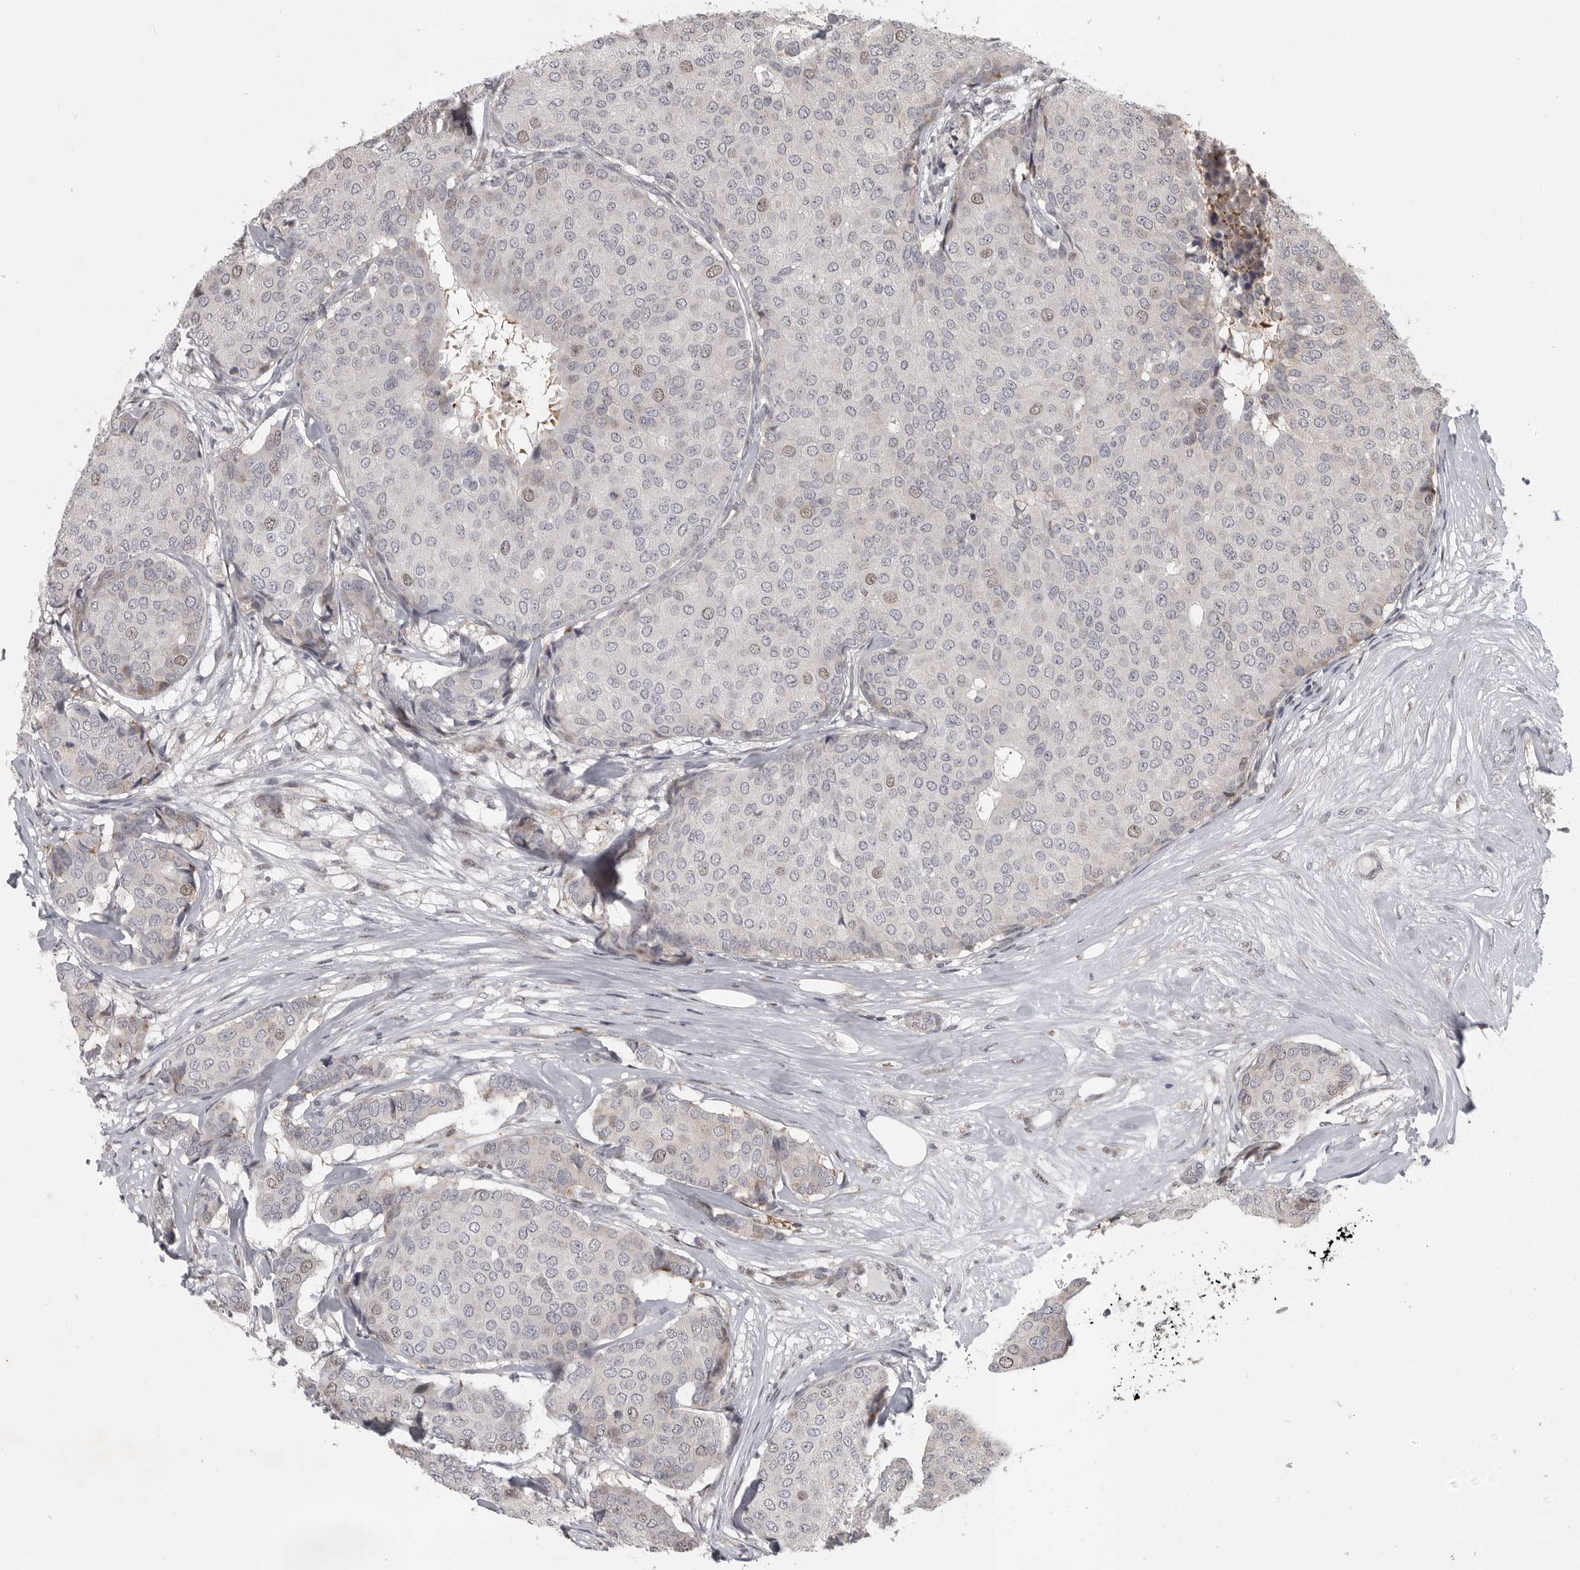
{"staining": {"intensity": "weak", "quantity": "<25%", "location": "nuclear"}, "tissue": "breast cancer", "cell_type": "Tumor cells", "image_type": "cancer", "snomed": [{"axis": "morphology", "description": "Duct carcinoma"}, {"axis": "topography", "description": "Breast"}], "caption": "Micrograph shows no significant protein expression in tumor cells of breast cancer (infiltrating ductal carcinoma).", "gene": "POLE2", "patient": {"sex": "female", "age": 75}}